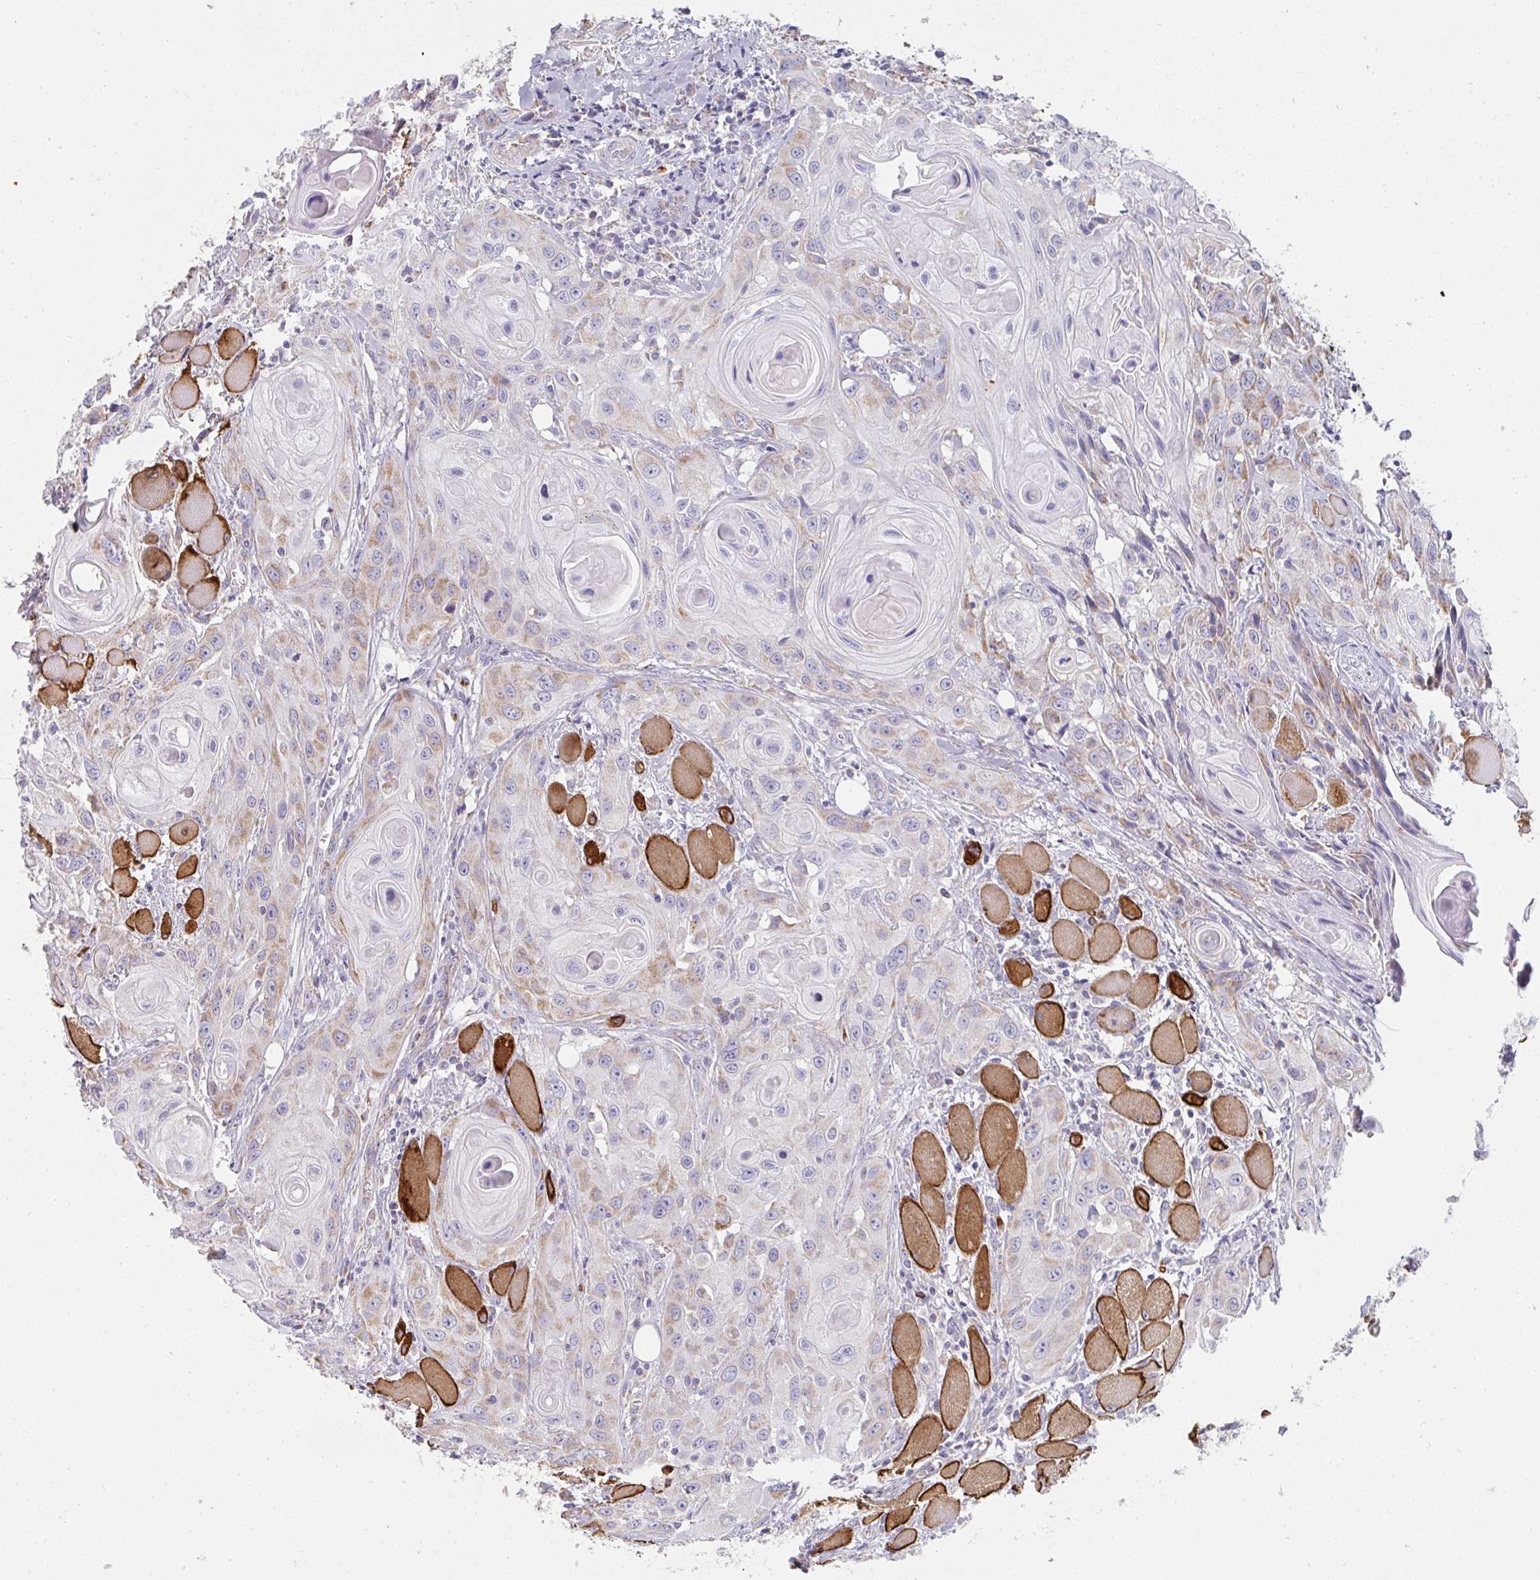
{"staining": {"intensity": "weak", "quantity": "25%-75%", "location": "cytoplasmic/membranous"}, "tissue": "head and neck cancer", "cell_type": "Tumor cells", "image_type": "cancer", "snomed": [{"axis": "morphology", "description": "Squamous cell carcinoma, NOS"}, {"axis": "topography", "description": "Oral tissue"}, {"axis": "topography", "description": "Head-Neck"}], "caption": "High-magnification brightfield microscopy of head and neck cancer (squamous cell carcinoma) stained with DAB (brown) and counterstained with hematoxylin (blue). tumor cells exhibit weak cytoplasmic/membranous staining is present in approximately25%-75% of cells.", "gene": "FAHD1", "patient": {"sex": "male", "age": 58}}